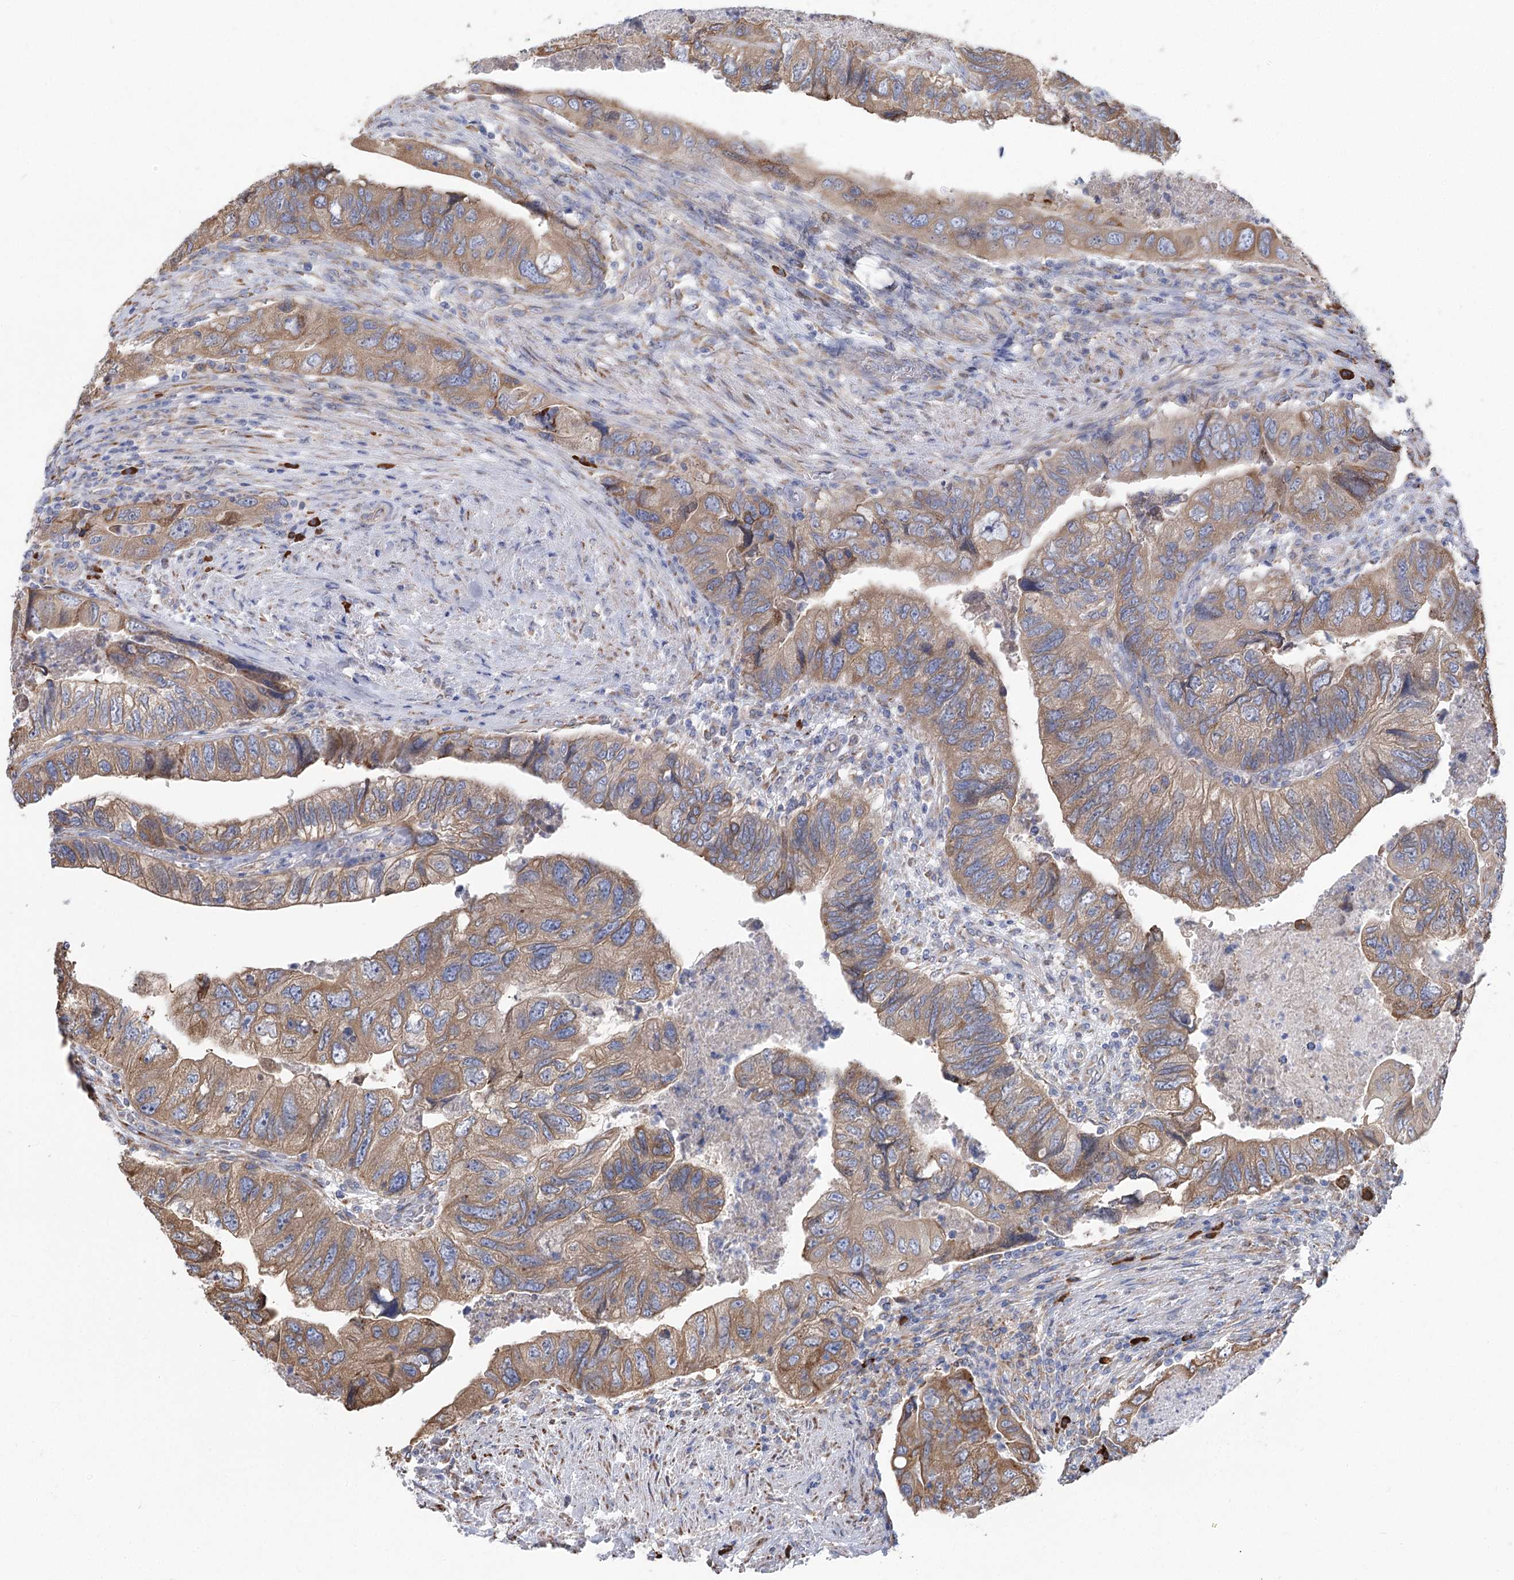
{"staining": {"intensity": "moderate", "quantity": "25%-75%", "location": "cytoplasmic/membranous"}, "tissue": "colorectal cancer", "cell_type": "Tumor cells", "image_type": "cancer", "snomed": [{"axis": "morphology", "description": "Adenocarcinoma, NOS"}, {"axis": "topography", "description": "Rectum"}], "caption": "Colorectal adenocarcinoma was stained to show a protein in brown. There is medium levels of moderate cytoplasmic/membranous positivity in approximately 25%-75% of tumor cells. The staining was performed using DAB (3,3'-diaminobenzidine) to visualize the protein expression in brown, while the nuclei were stained in blue with hematoxylin (Magnification: 20x).", "gene": "METTL24", "patient": {"sex": "male", "age": 63}}